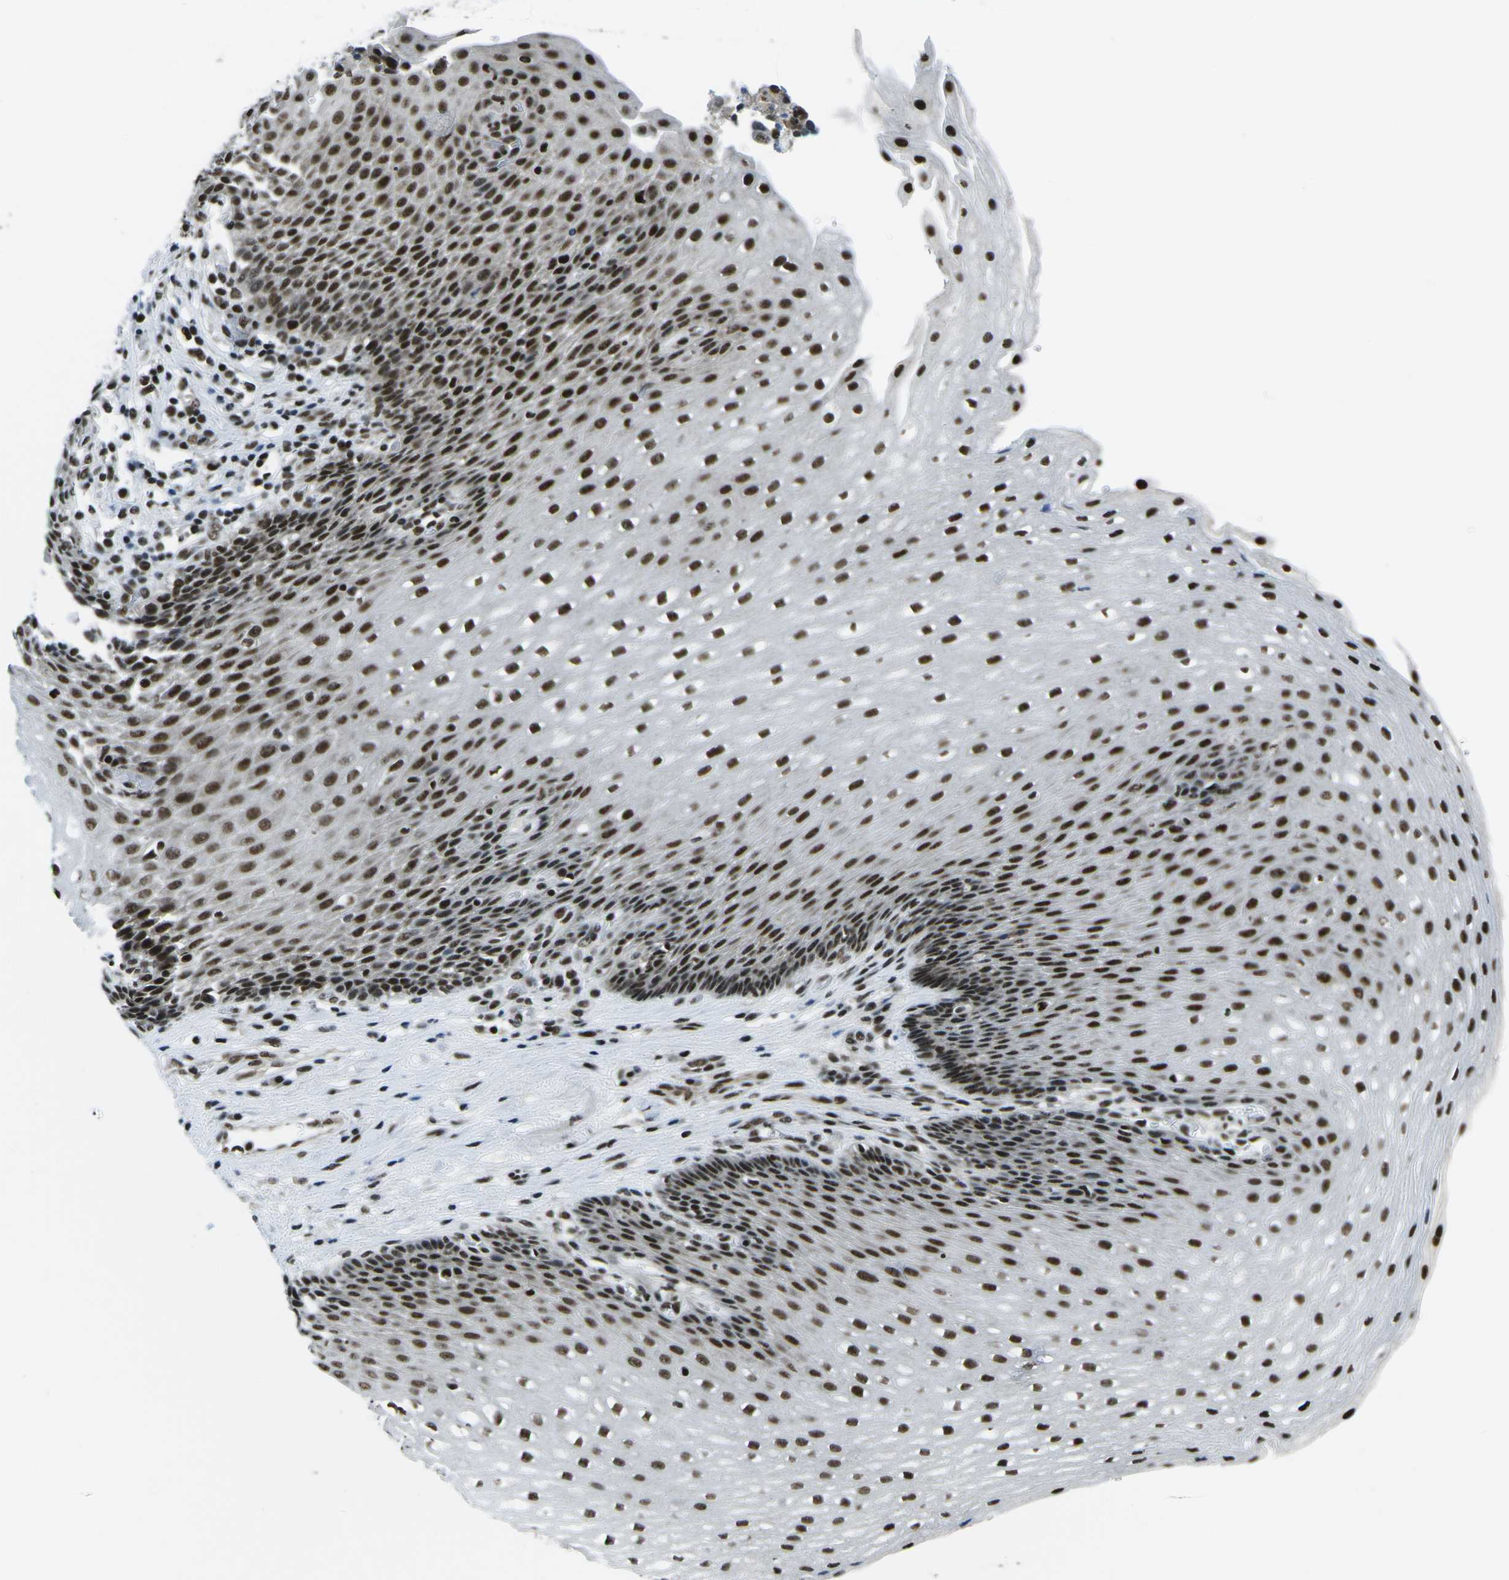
{"staining": {"intensity": "strong", "quantity": ">75%", "location": "nuclear"}, "tissue": "esophagus", "cell_type": "Squamous epithelial cells", "image_type": "normal", "snomed": [{"axis": "morphology", "description": "Normal tissue, NOS"}, {"axis": "topography", "description": "Esophagus"}], "caption": "Squamous epithelial cells display high levels of strong nuclear staining in approximately >75% of cells in normal human esophagus. (Stains: DAB in brown, nuclei in blue, Microscopy: brightfield microscopy at high magnification).", "gene": "RBL2", "patient": {"sex": "male", "age": 48}}